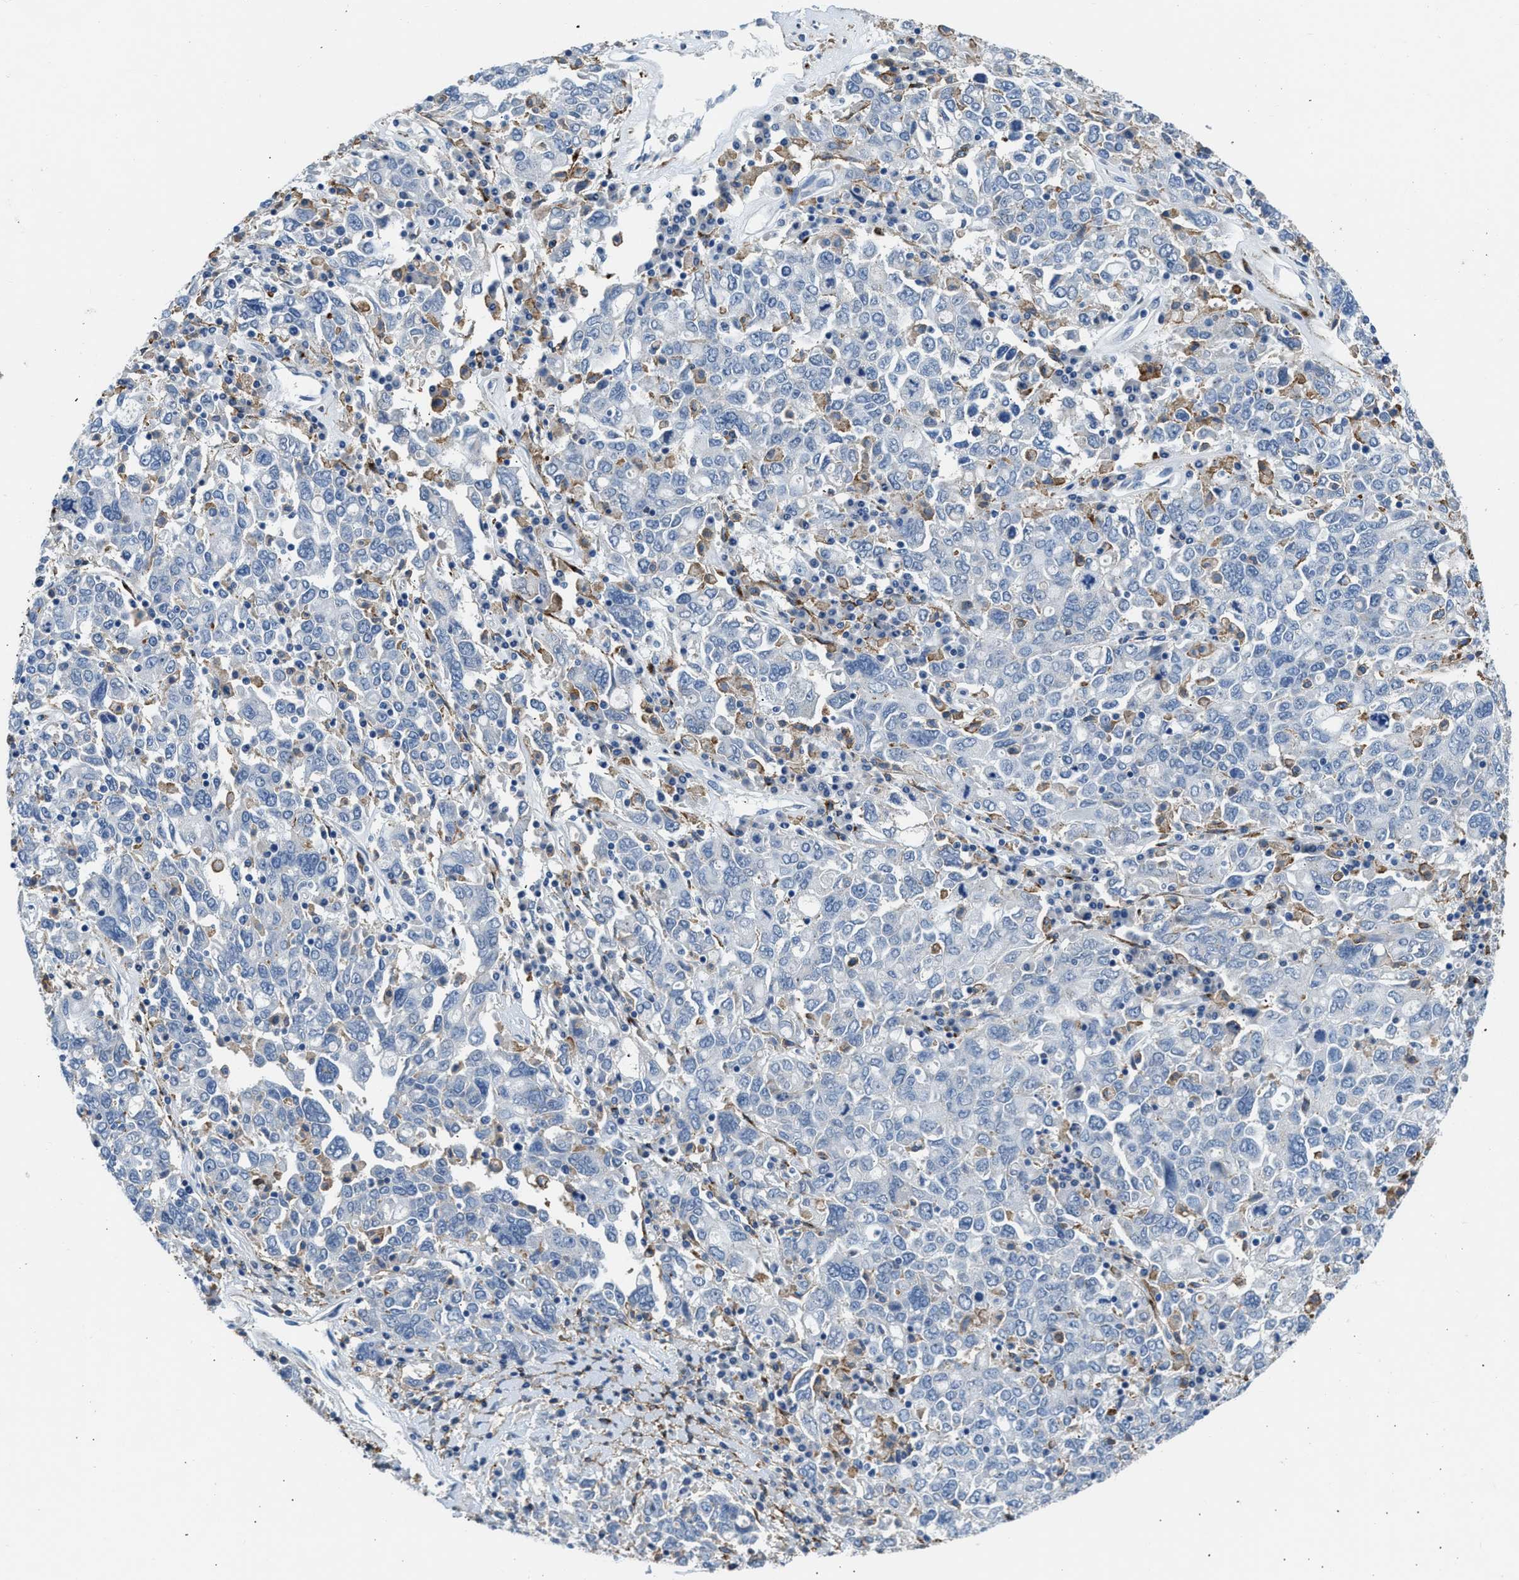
{"staining": {"intensity": "negative", "quantity": "none", "location": "none"}, "tissue": "ovarian cancer", "cell_type": "Tumor cells", "image_type": "cancer", "snomed": [{"axis": "morphology", "description": "Carcinoma, endometroid"}, {"axis": "topography", "description": "Ovary"}], "caption": "Protein analysis of endometroid carcinoma (ovarian) reveals no significant positivity in tumor cells.", "gene": "LRP1", "patient": {"sex": "female", "age": 62}}